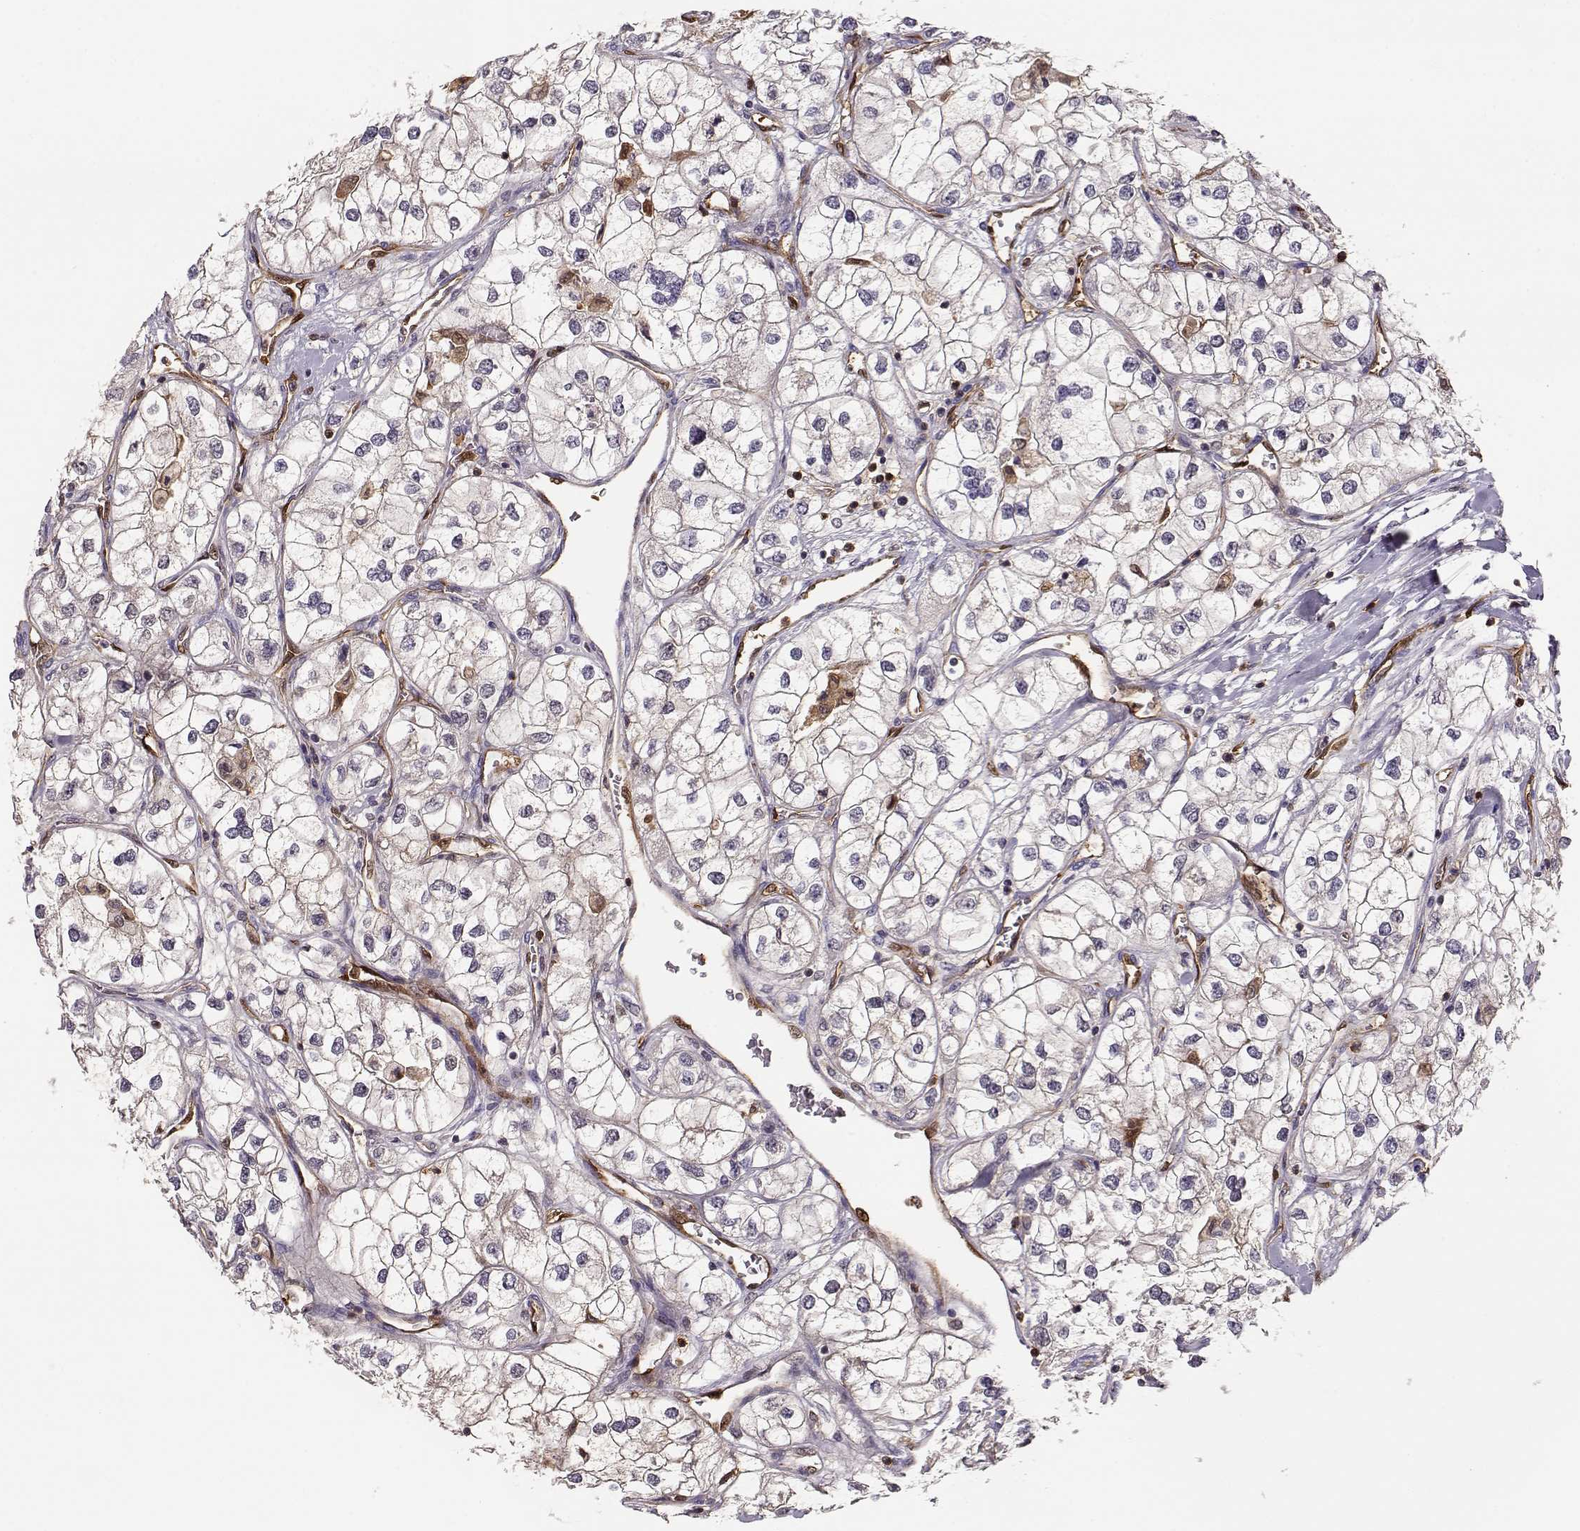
{"staining": {"intensity": "negative", "quantity": "none", "location": "none"}, "tissue": "renal cancer", "cell_type": "Tumor cells", "image_type": "cancer", "snomed": [{"axis": "morphology", "description": "Adenocarcinoma, NOS"}, {"axis": "topography", "description": "Kidney"}], "caption": "The histopathology image reveals no staining of tumor cells in renal cancer.", "gene": "PNP", "patient": {"sex": "male", "age": 59}}